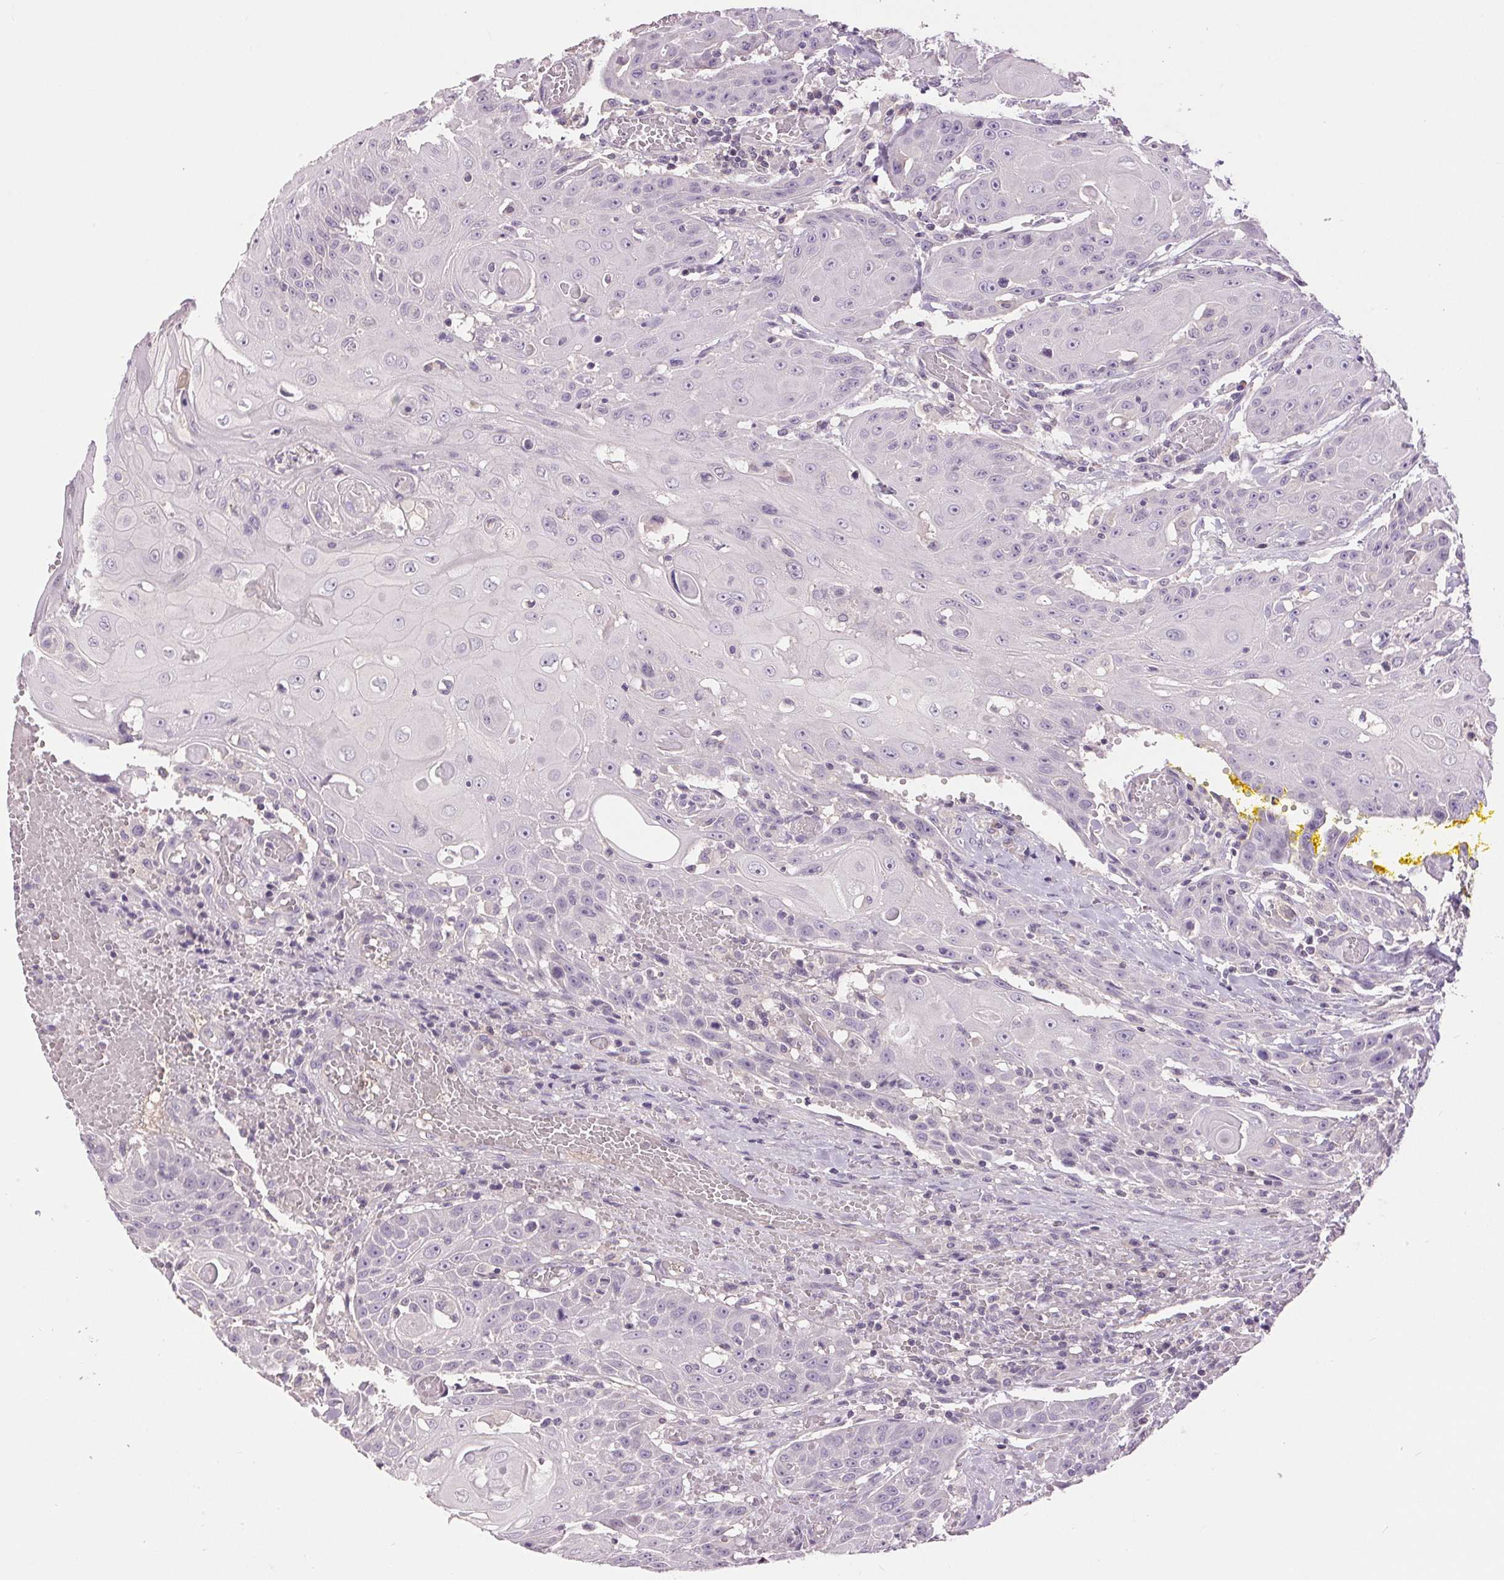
{"staining": {"intensity": "negative", "quantity": "none", "location": "none"}, "tissue": "head and neck cancer", "cell_type": "Tumor cells", "image_type": "cancer", "snomed": [{"axis": "morphology", "description": "Normal tissue, NOS"}, {"axis": "morphology", "description": "Squamous cell carcinoma, NOS"}, {"axis": "topography", "description": "Oral tissue"}, {"axis": "topography", "description": "Head-Neck"}], "caption": "IHC image of neoplastic tissue: human squamous cell carcinoma (head and neck) stained with DAB displays no significant protein staining in tumor cells. The staining was performed using DAB (3,3'-diaminobenzidine) to visualize the protein expression in brown, while the nuclei were stained in blue with hematoxylin (Magnification: 20x).", "gene": "FXYD4", "patient": {"sex": "female", "age": 55}}